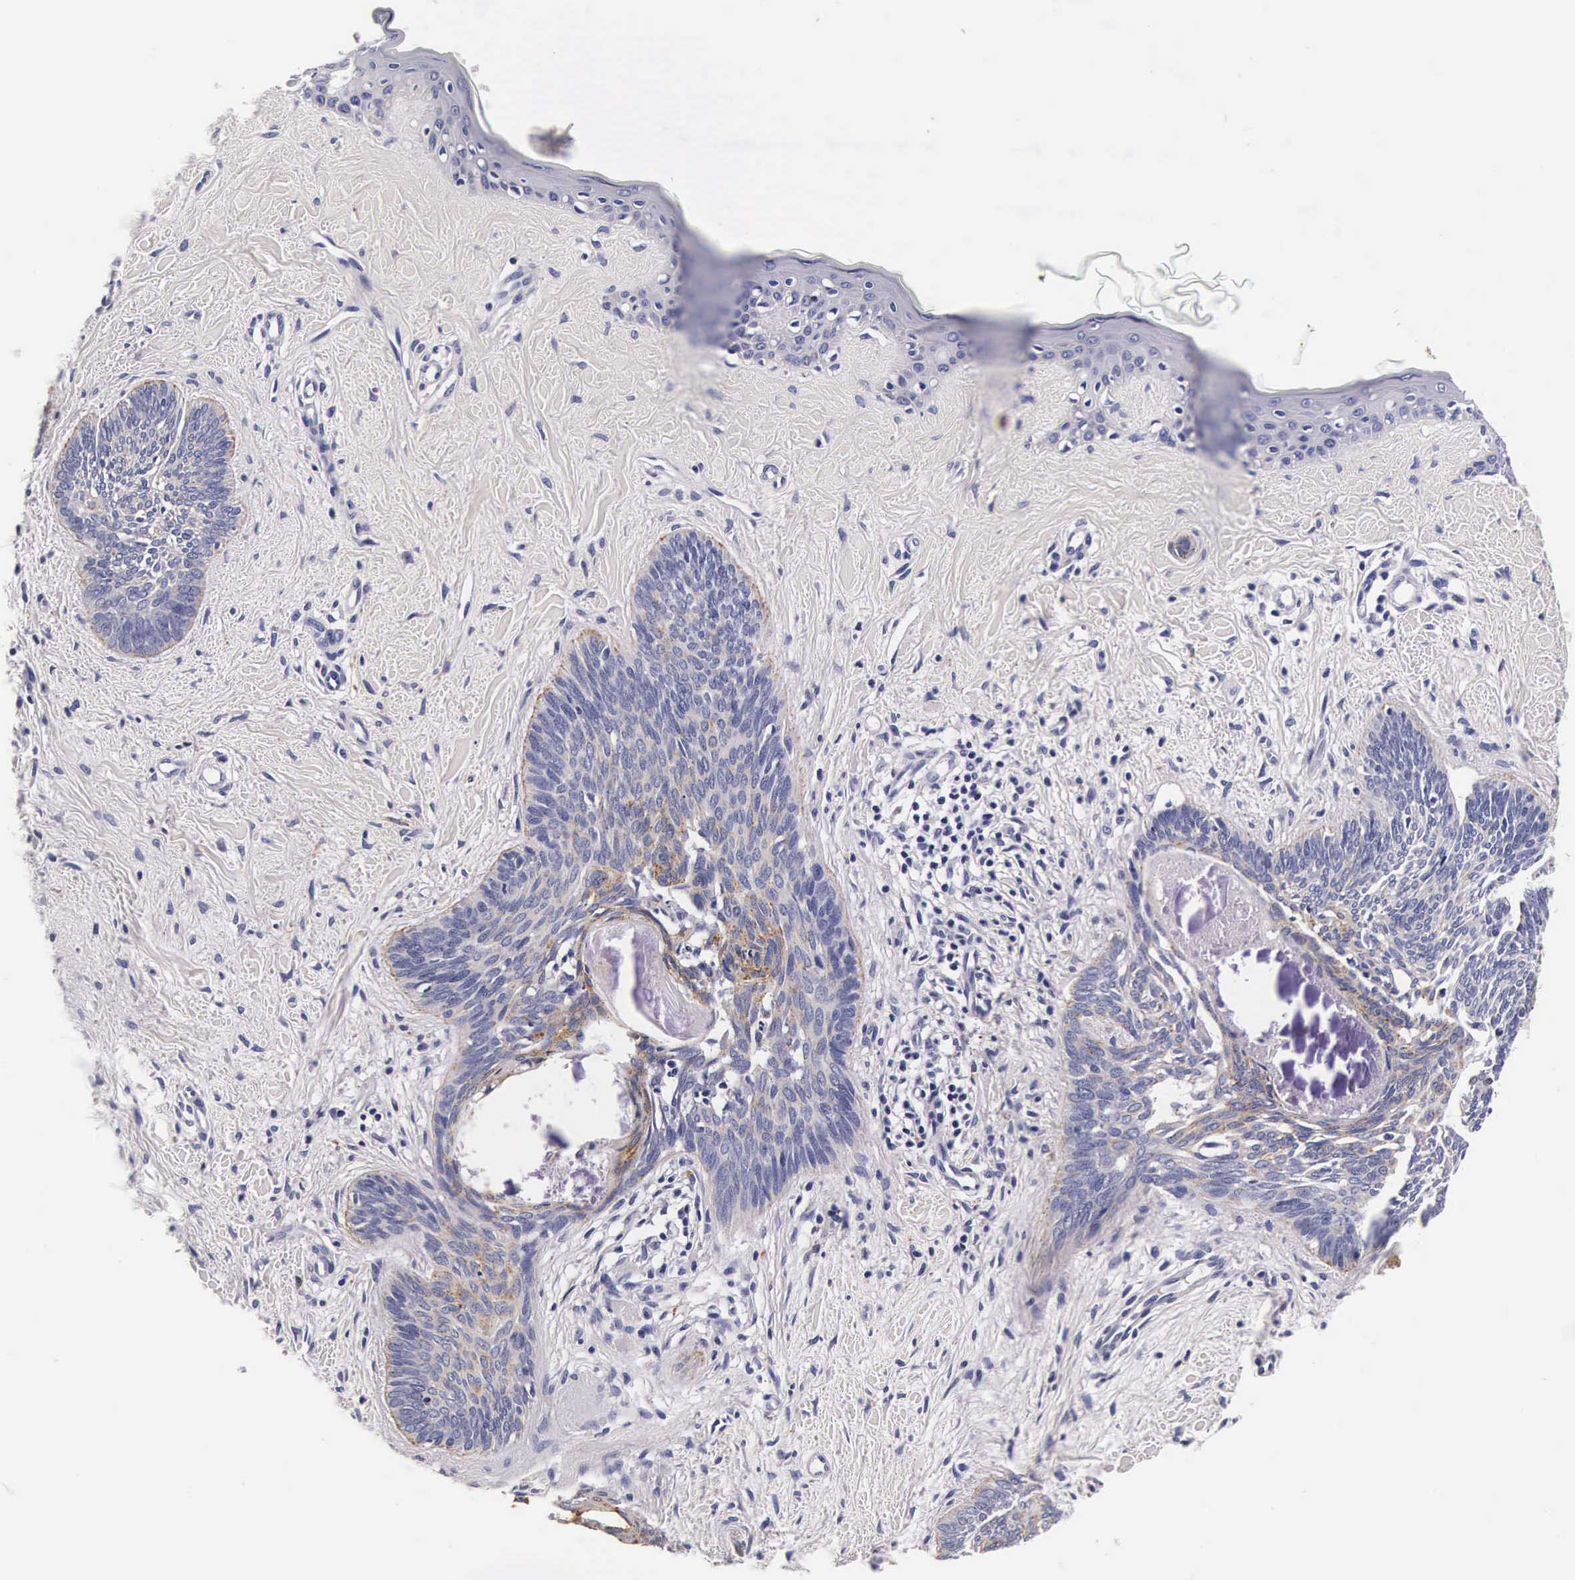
{"staining": {"intensity": "weak", "quantity": "<25%", "location": "cytoplasmic/membranous"}, "tissue": "skin cancer", "cell_type": "Tumor cells", "image_type": "cancer", "snomed": [{"axis": "morphology", "description": "Basal cell carcinoma"}, {"axis": "topography", "description": "Skin"}], "caption": "High magnification brightfield microscopy of basal cell carcinoma (skin) stained with DAB (3,3'-diaminobenzidine) (brown) and counterstained with hematoxylin (blue): tumor cells show no significant positivity. (IHC, brightfield microscopy, high magnification).", "gene": "CTSB", "patient": {"sex": "female", "age": 81}}